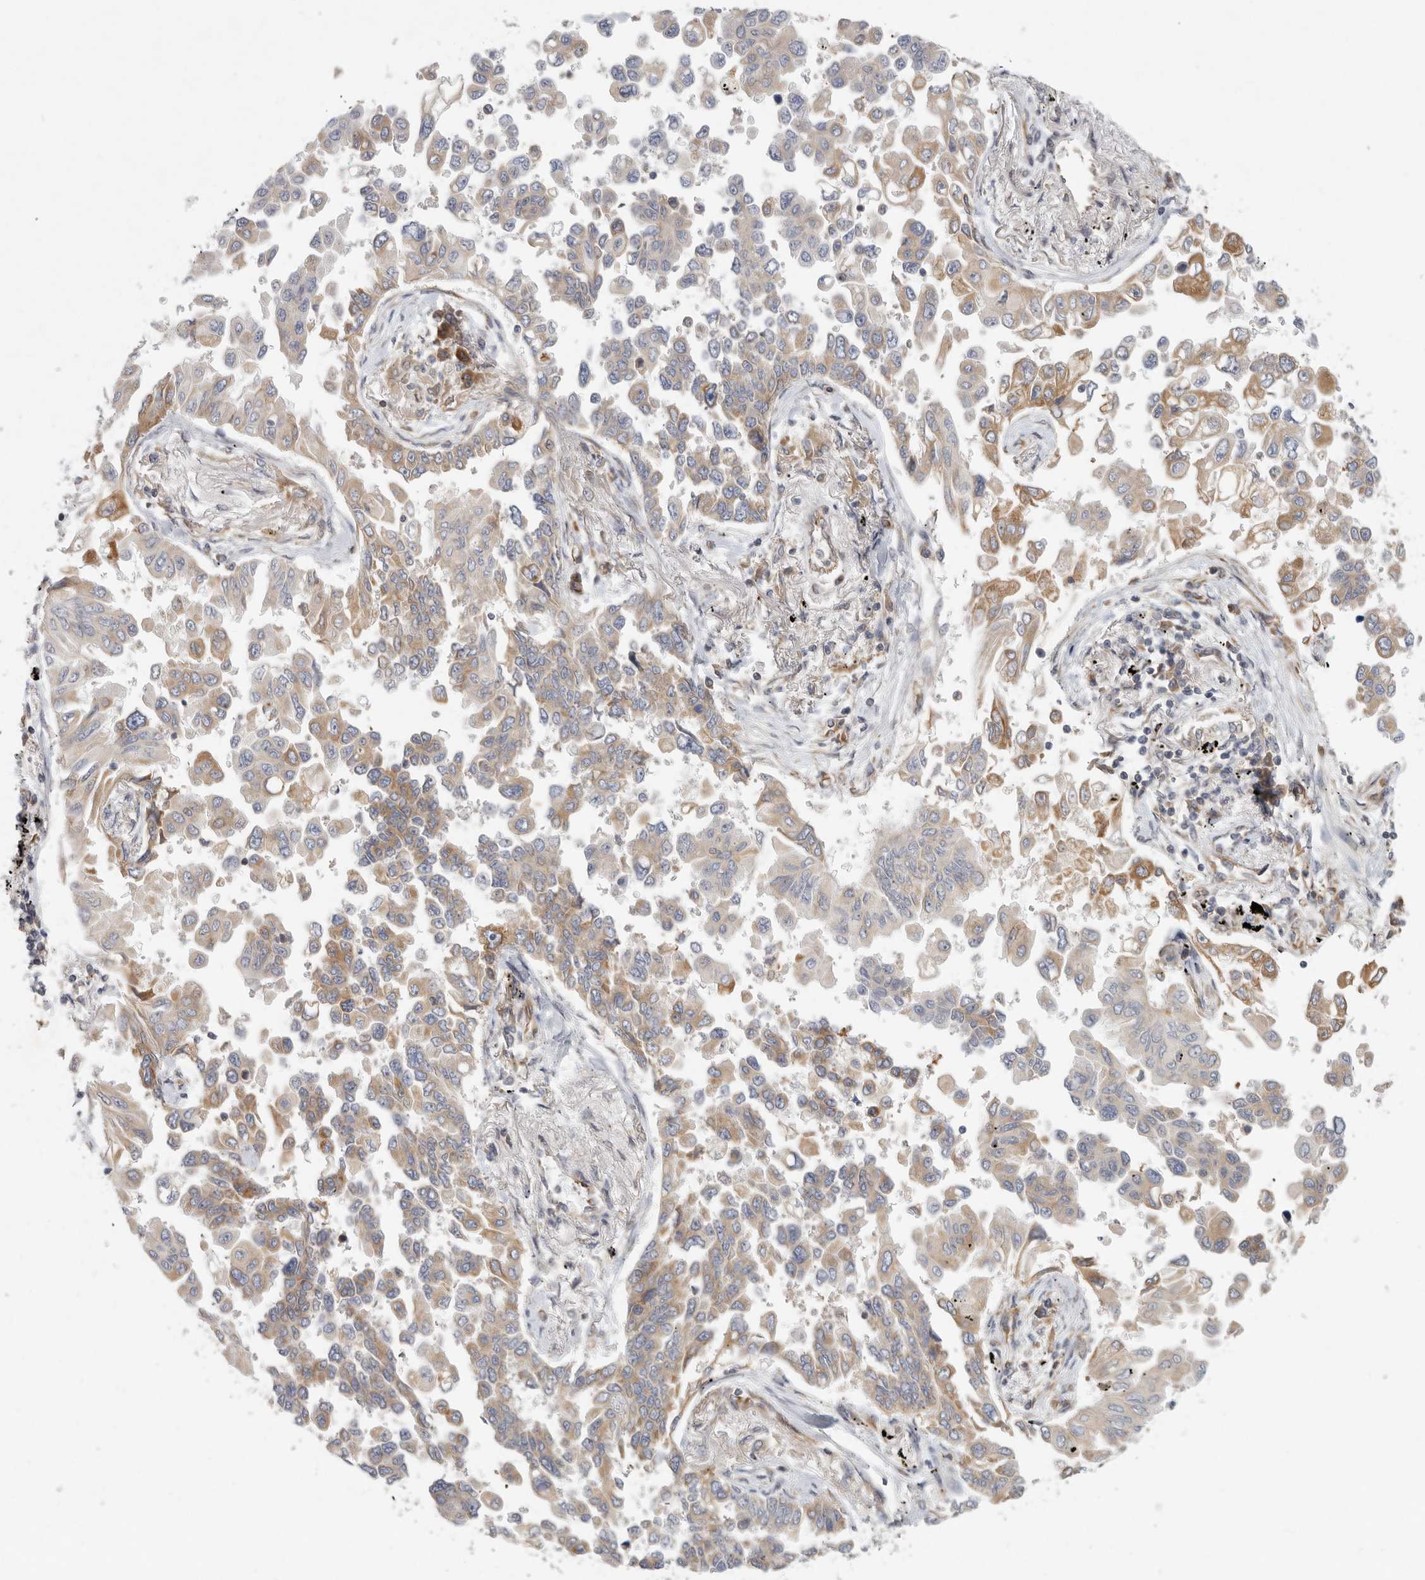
{"staining": {"intensity": "moderate", "quantity": ">75%", "location": "cytoplasmic/membranous"}, "tissue": "lung cancer", "cell_type": "Tumor cells", "image_type": "cancer", "snomed": [{"axis": "morphology", "description": "Adenocarcinoma, NOS"}, {"axis": "topography", "description": "Lung"}], "caption": "Tumor cells show medium levels of moderate cytoplasmic/membranous staining in approximately >75% of cells in adenocarcinoma (lung).", "gene": "BCAP29", "patient": {"sex": "female", "age": 67}}